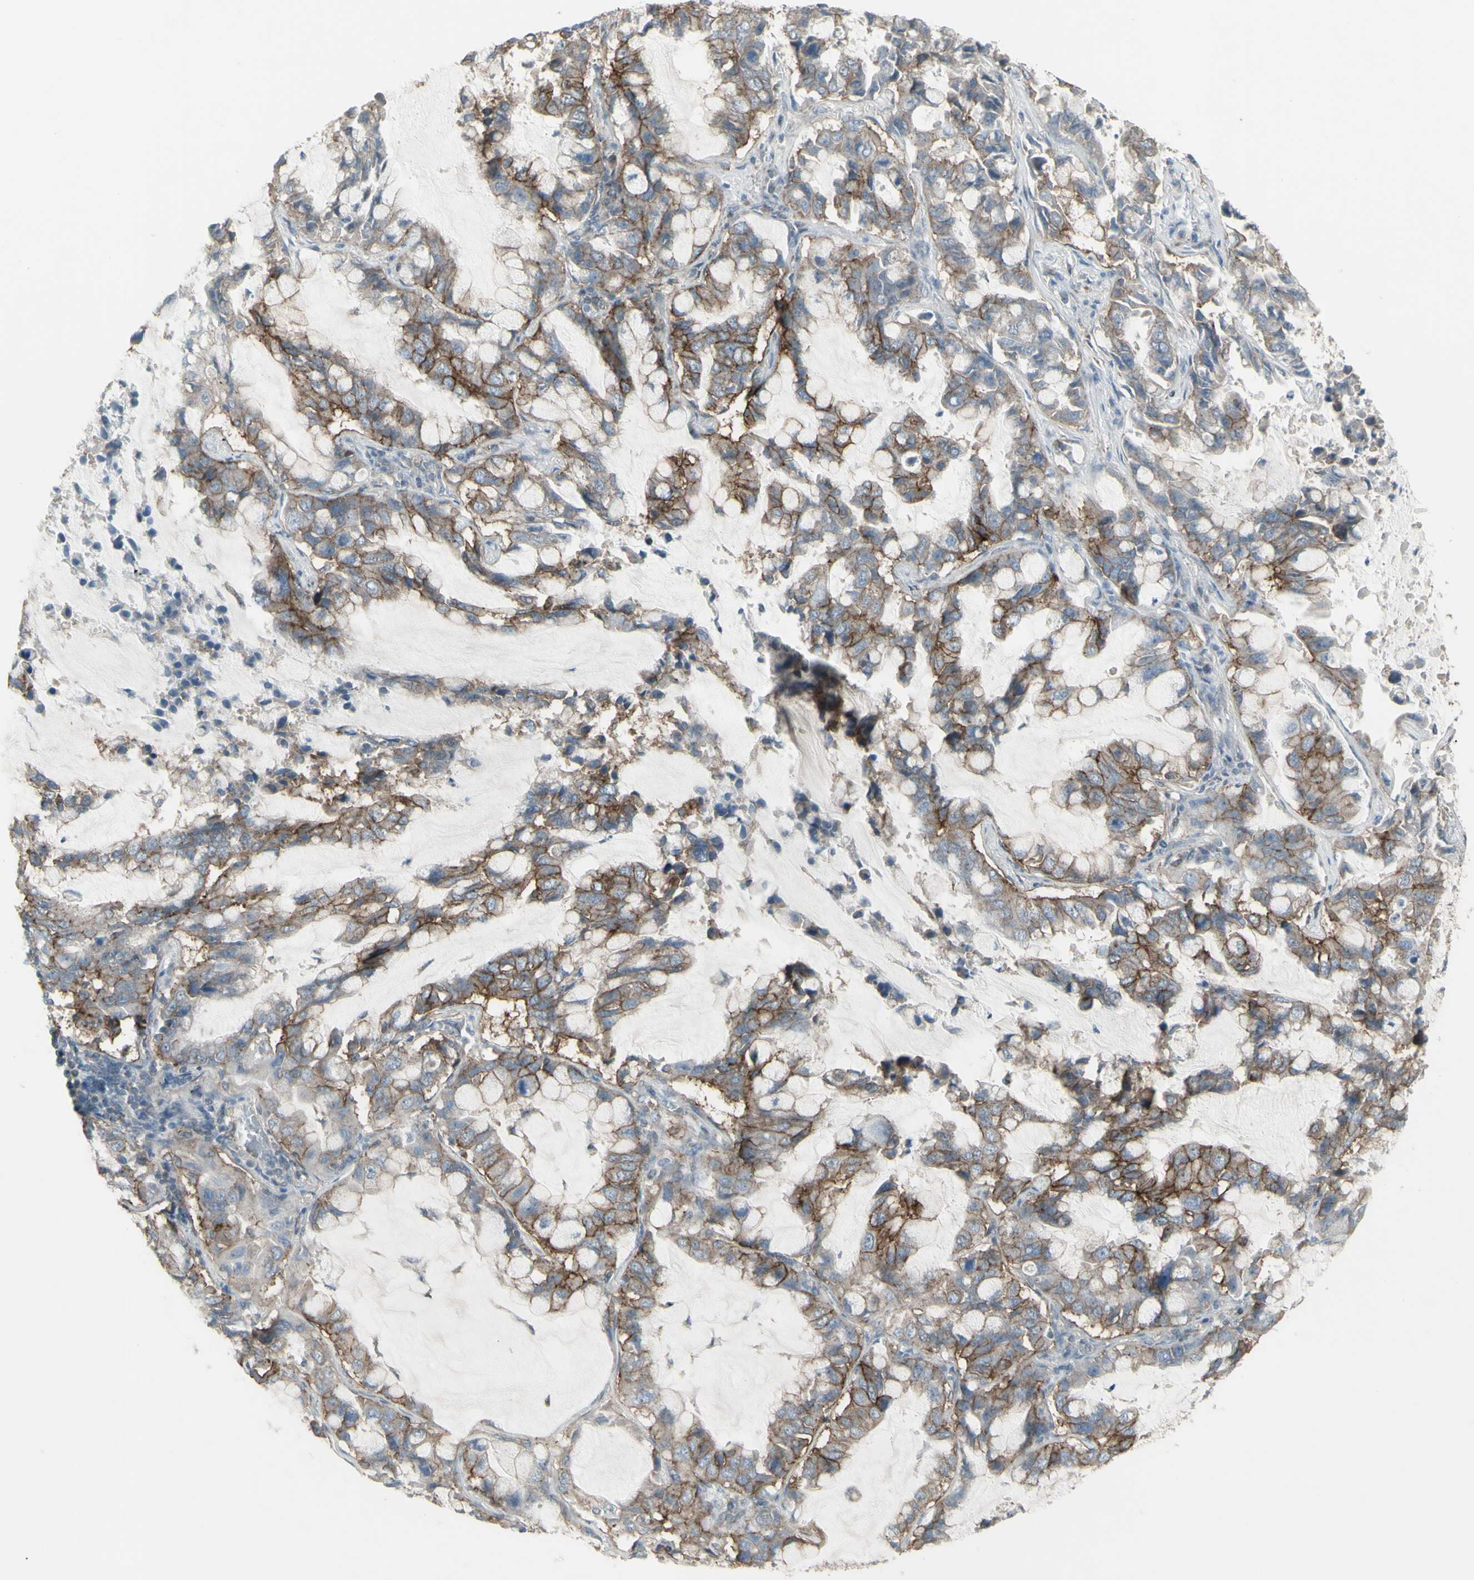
{"staining": {"intensity": "moderate", "quantity": ">75%", "location": "cytoplasmic/membranous"}, "tissue": "lung cancer", "cell_type": "Tumor cells", "image_type": "cancer", "snomed": [{"axis": "morphology", "description": "Adenocarcinoma, NOS"}, {"axis": "topography", "description": "Lung"}], "caption": "This is a micrograph of immunohistochemistry staining of adenocarcinoma (lung), which shows moderate staining in the cytoplasmic/membranous of tumor cells.", "gene": "FXYD3", "patient": {"sex": "male", "age": 64}}